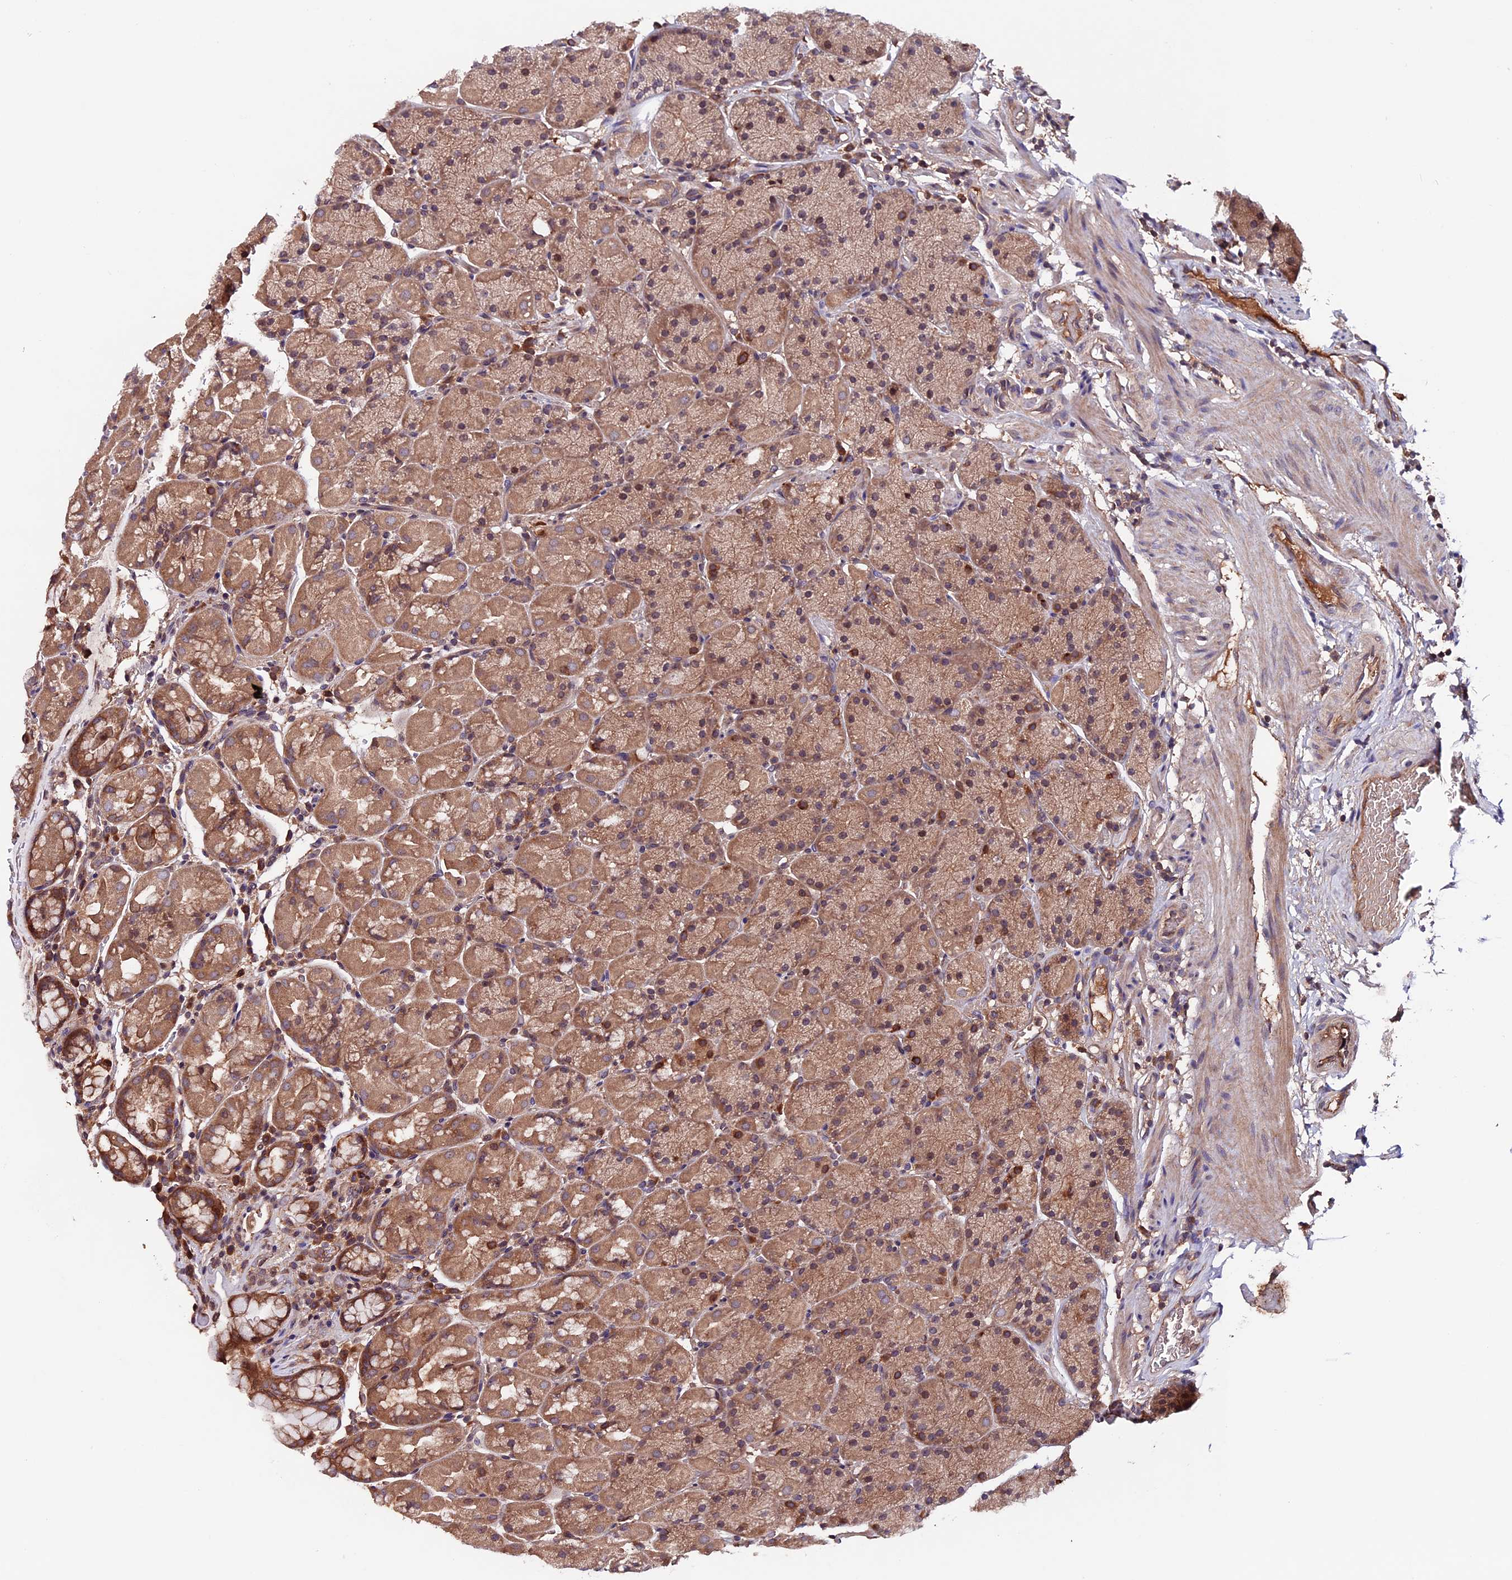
{"staining": {"intensity": "moderate", "quantity": ">75%", "location": "cytoplasmic/membranous,nuclear"}, "tissue": "stomach", "cell_type": "Glandular cells", "image_type": "normal", "snomed": [{"axis": "morphology", "description": "Normal tissue, NOS"}, {"axis": "topography", "description": "Stomach, upper"}, {"axis": "topography", "description": "Stomach, lower"}], "caption": "Normal stomach was stained to show a protein in brown. There is medium levels of moderate cytoplasmic/membranous,nuclear expression in approximately >75% of glandular cells. (DAB IHC with brightfield microscopy, high magnification).", "gene": "ZNF598", "patient": {"sex": "male", "age": 67}}